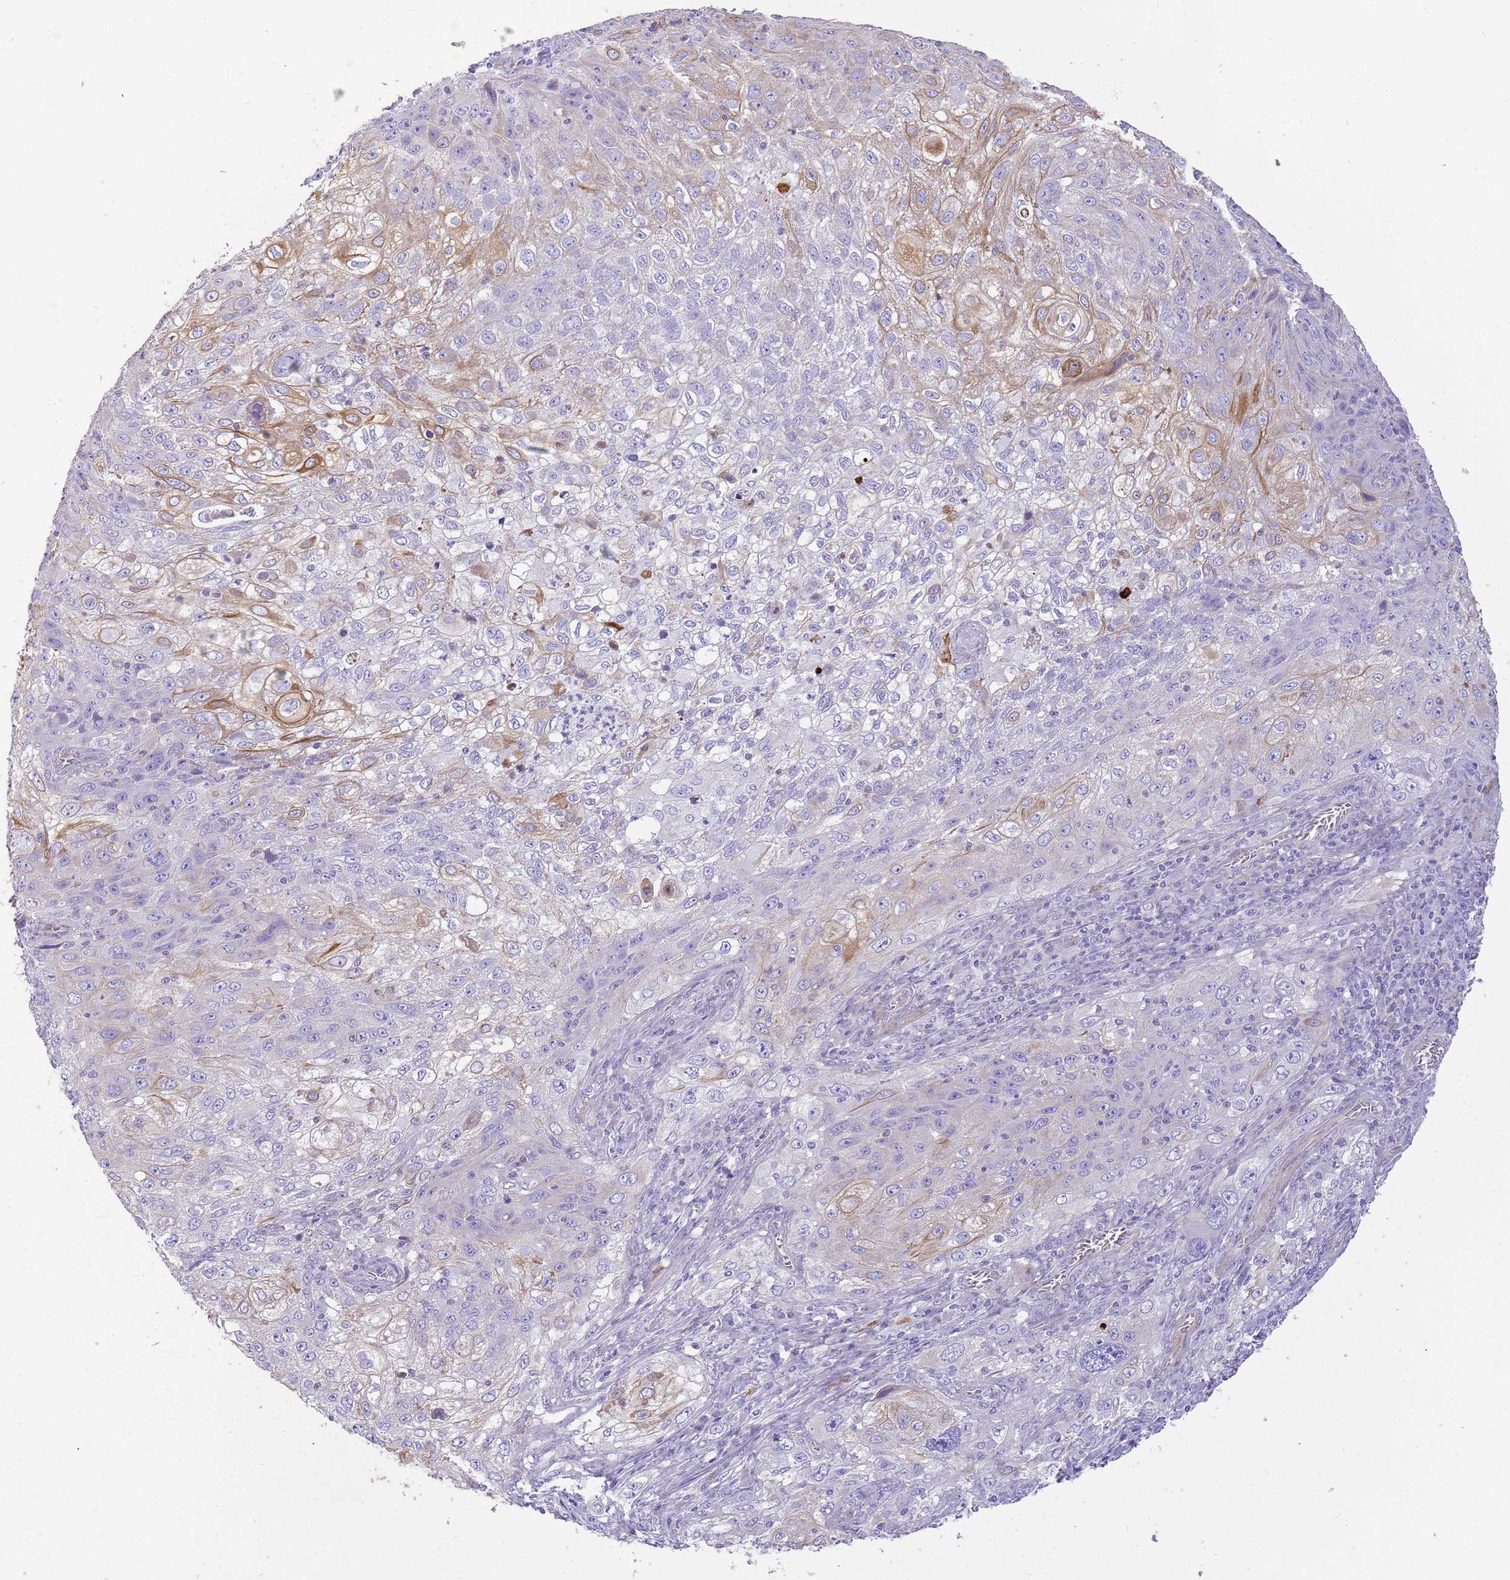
{"staining": {"intensity": "moderate", "quantity": "<25%", "location": "cytoplasmic/membranous"}, "tissue": "lung cancer", "cell_type": "Tumor cells", "image_type": "cancer", "snomed": [{"axis": "morphology", "description": "Squamous cell carcinoma, NOS"}, {"axis": "topography", "description": "Lung"}], "caption": "The micrograph demonstrates staining of lung cancer (squamous cell carcinoma), revealing moderate cytoplasmic/membranous protein expression (brown color) within tumor cells. (Stains: DAB (3,3'-diaminobenzidine) in brown, nuclei in blue, Microscopy: brightfield microscopy at high magnification).", "gene": "SERINC3", "patient": {"sex": "female", "age": 69}}